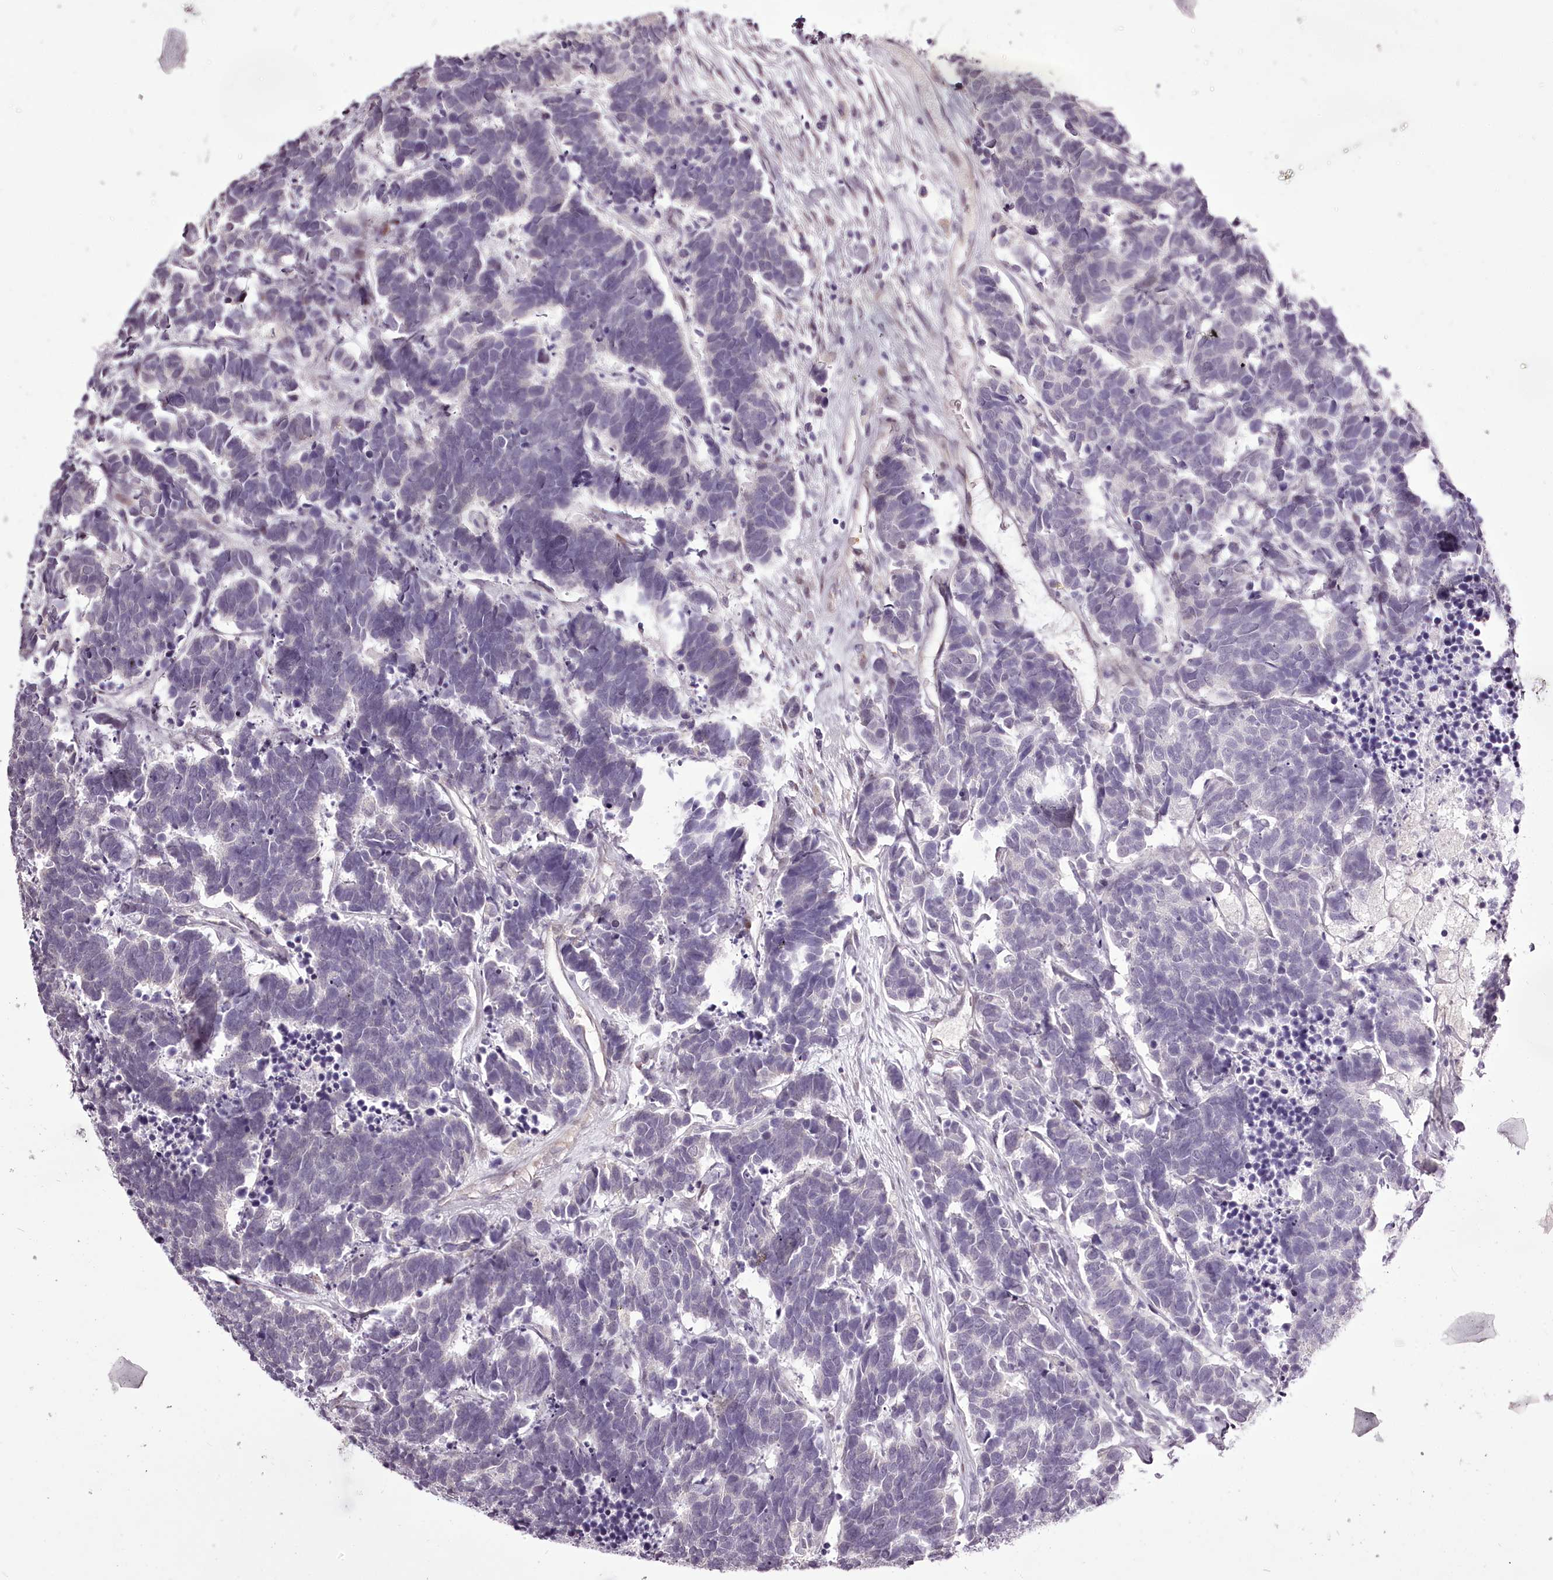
{"staining": {"intensity": "negative", "quantity": "none", "location": "none"}, "tissue": "carcinoid", "cell_type": "Tumor cells", "image_type": "cancer", "snomed": [{"axis": "morphology", "description": "Carcinoma, NOS"}, {"axis": "morphology", "description": "Carcinoid, malignant, NOS"}, {"axis": "topography", "description": "Urinary bladder"}], "caption": "This histopathology image is of carcinoid (malignant) stained with immunohistochemistry (IHC) to label a protein in brown with the nuclei are counter-stained blue. There is no staining in tumor cells. Brightfield microscopy of immunohistochemistry (IHC) stained with DAB (brown) and hematoxylin (blue), captured at high magnification.", "gene": "C1orf56", "patient": {"sex": "male", "age": 57}}